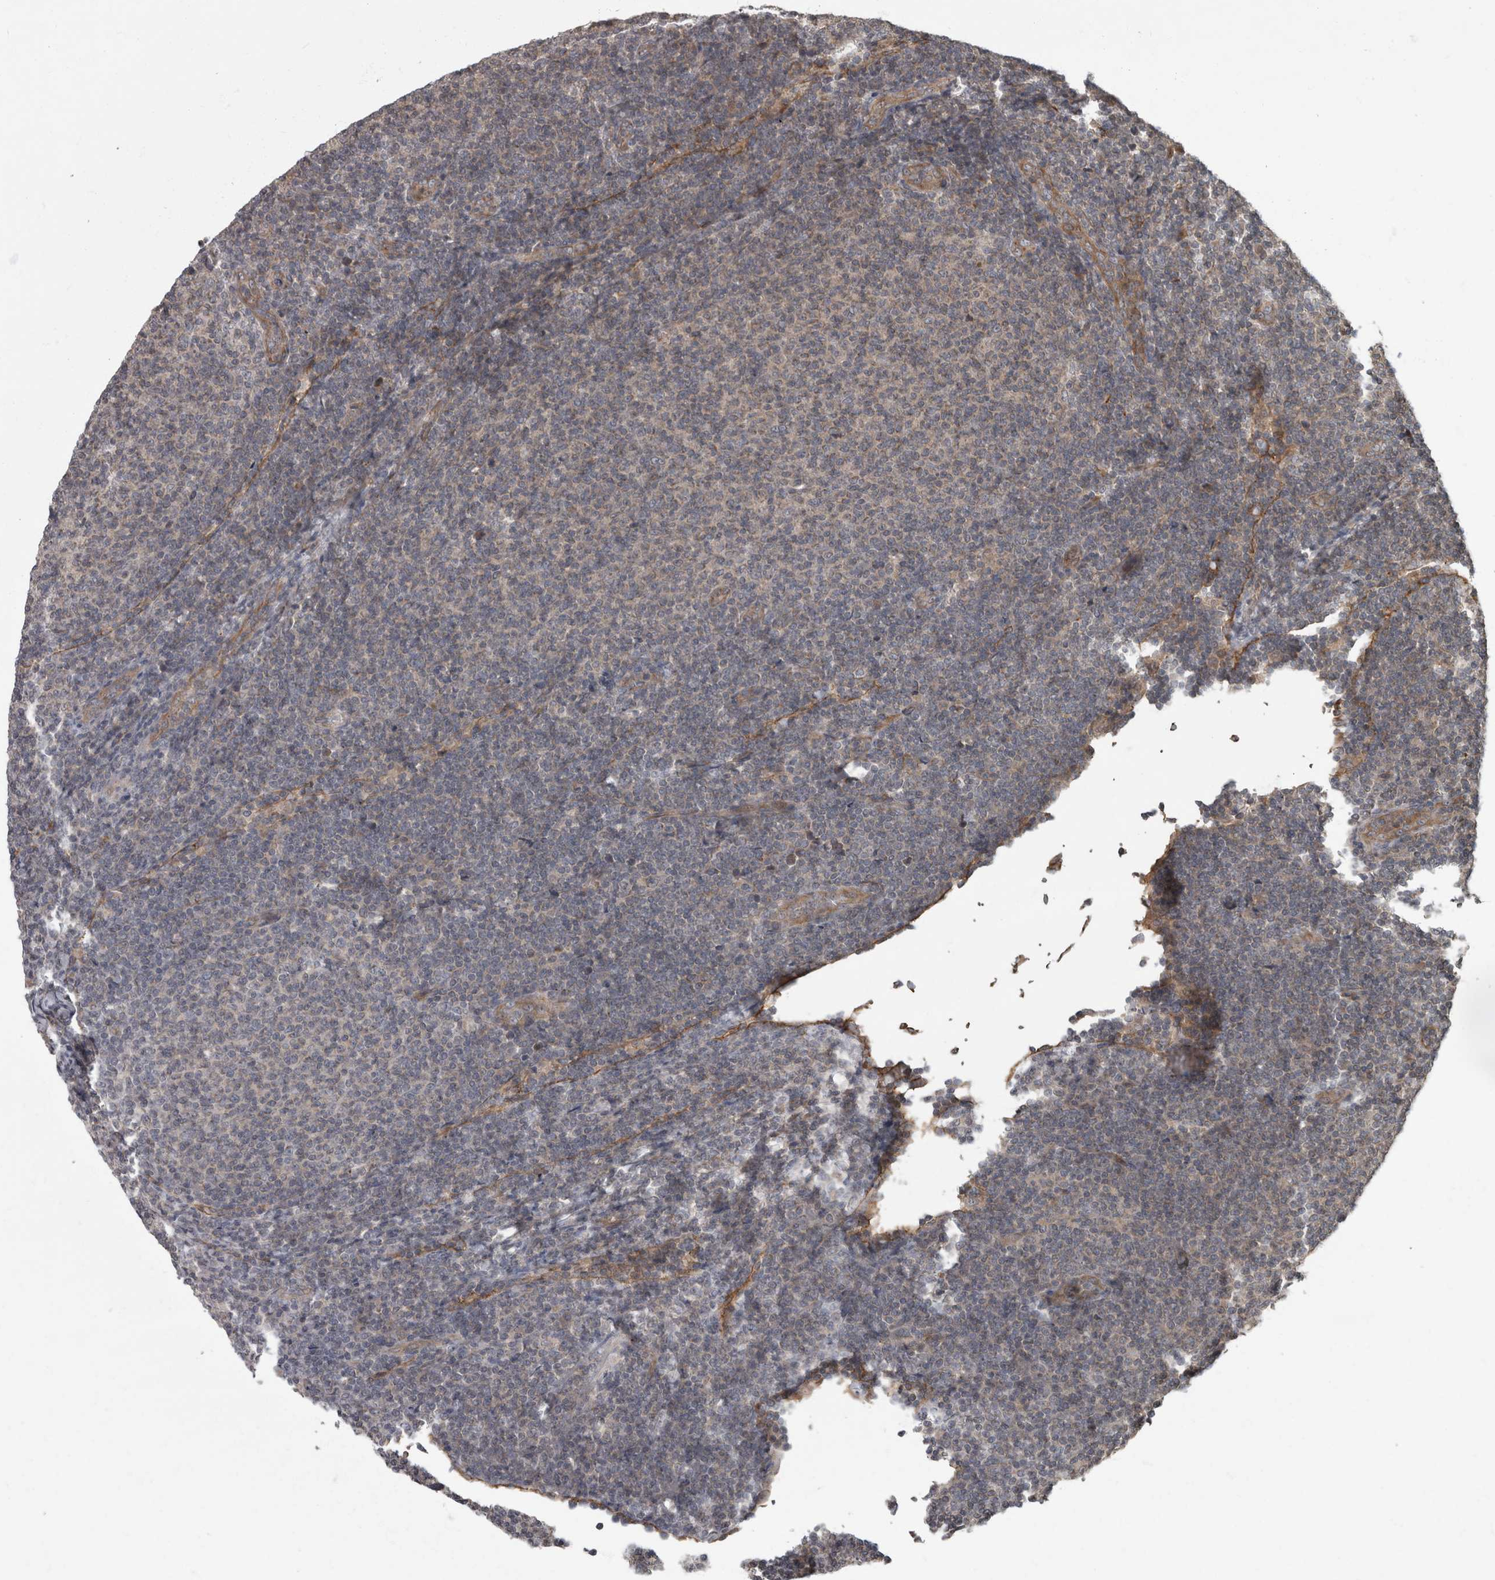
{"staining": {"intensity": "negative", "quantity": "none", "location": "none"}, "tissue": "lymphoma", "cell_type": "Tumor cells", "image_type": "cancer", "snomed": [{"axis": "morphology", "description": "Malignant lymphoma, non-Hodgkin's type, Low grade"}, {"axis": "topography", "description": "Lymph node"}], "caption": "The image demonstrates no staining of tumor cells in low-grade malignant lymphoma, non-Hodgkin's type.", "gene": "VEGFD", "patient": {"sex": "male", "age": 66}}